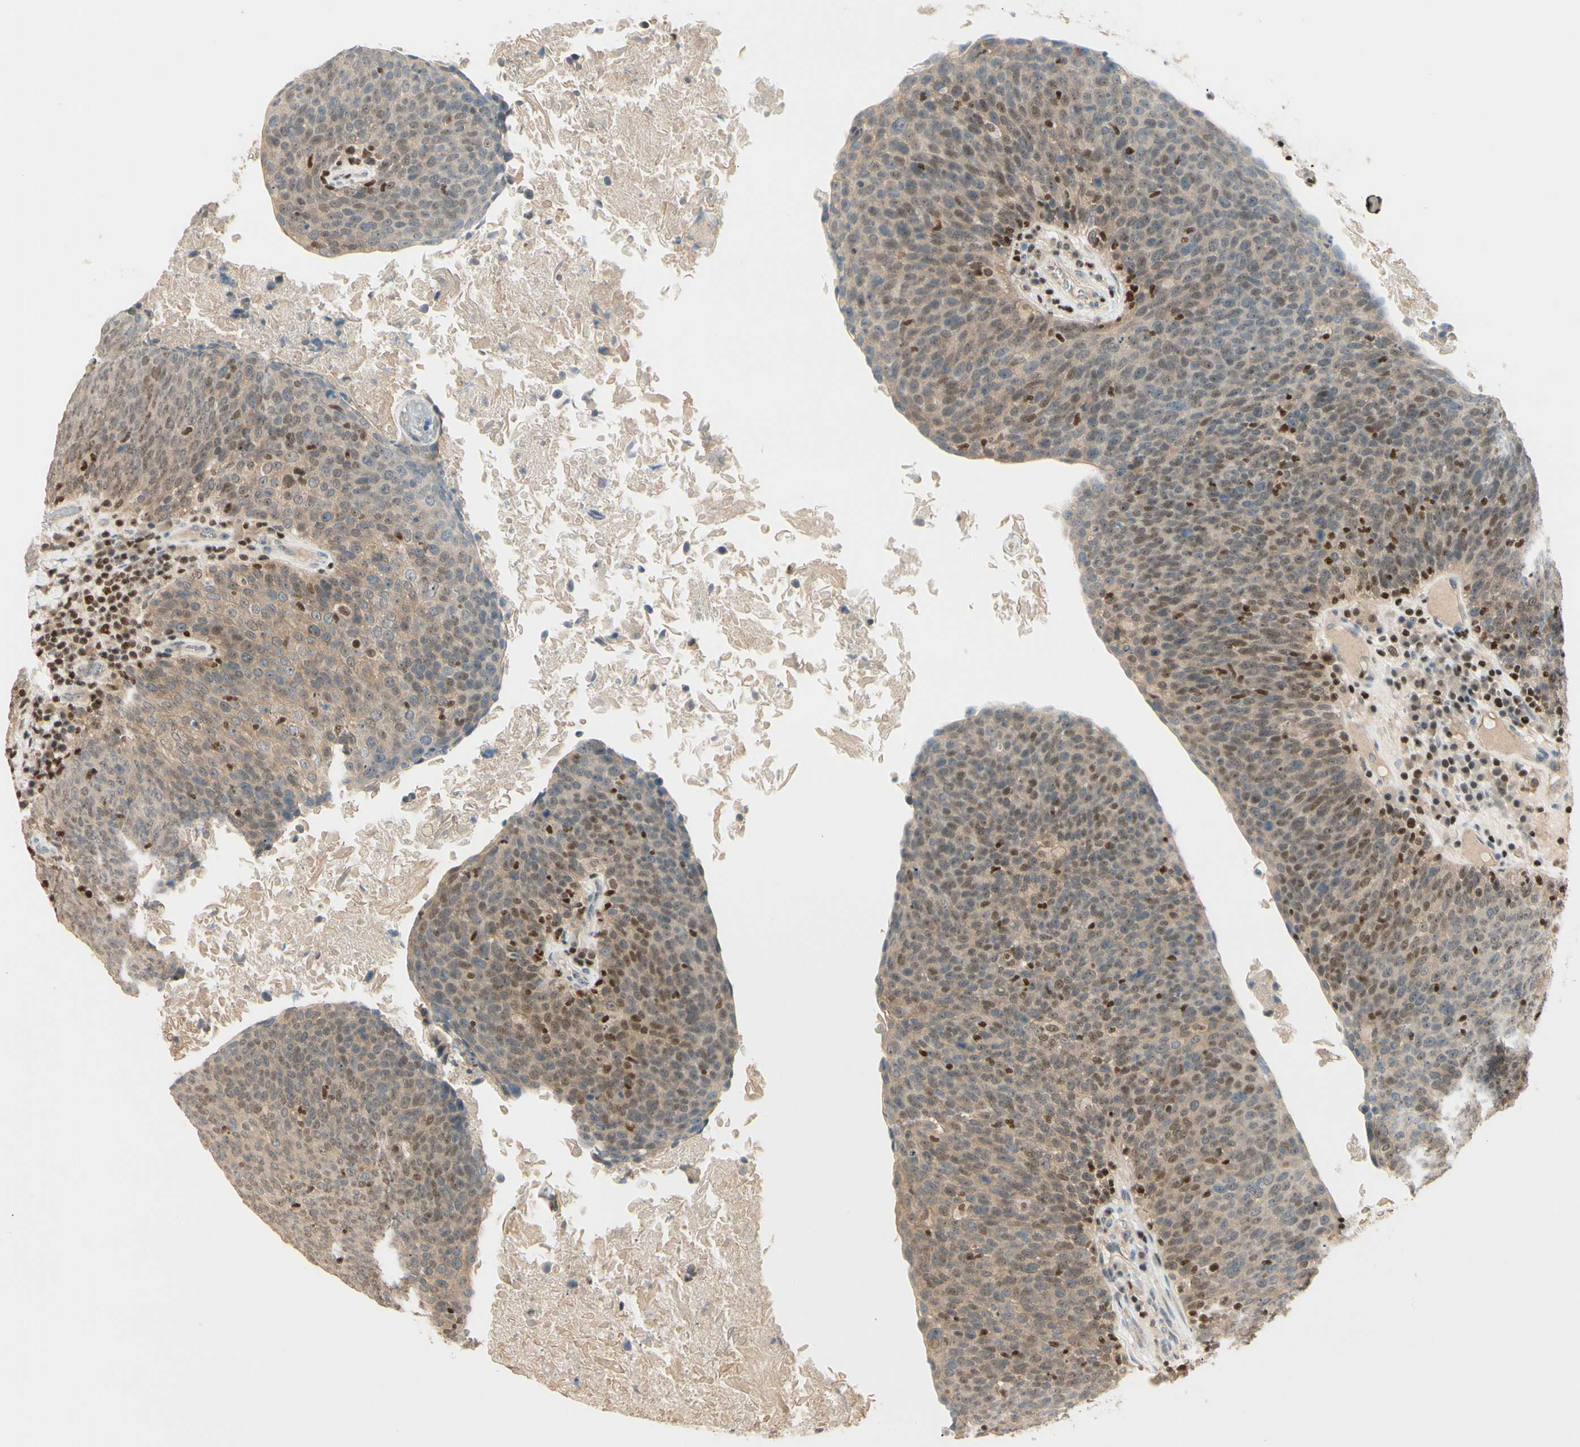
{"staining": {"intensity": "weak", "quantity": ">75%", "location": "cytoplasmic/membranous"}, "tissue": "head and neck cancer", "cell_type": "Tumor cells", "image_type": "cancer", "snomed": [{"axis": "morphology", "description": "Squamous cell carcinoma, NOS"}, {"axis": "morphology", "description": "Squamous cell carcinoma, metastatic, NOS"}, {"axis": "topography", "description": "Lymph node"}, {"axis": "topography", "description": "Head-Neck"}], "caption": "Tumor cells reveal low levels of weak cytoplasmic/membranous positivity in approximately >75% of cells in squamous cell carcinoma (head and neck). Ihc stains the protein of interest in brown and the nuclei are stained blue.", "gene": "NFYA", "patient": {"sex": "male", "age": 62}}